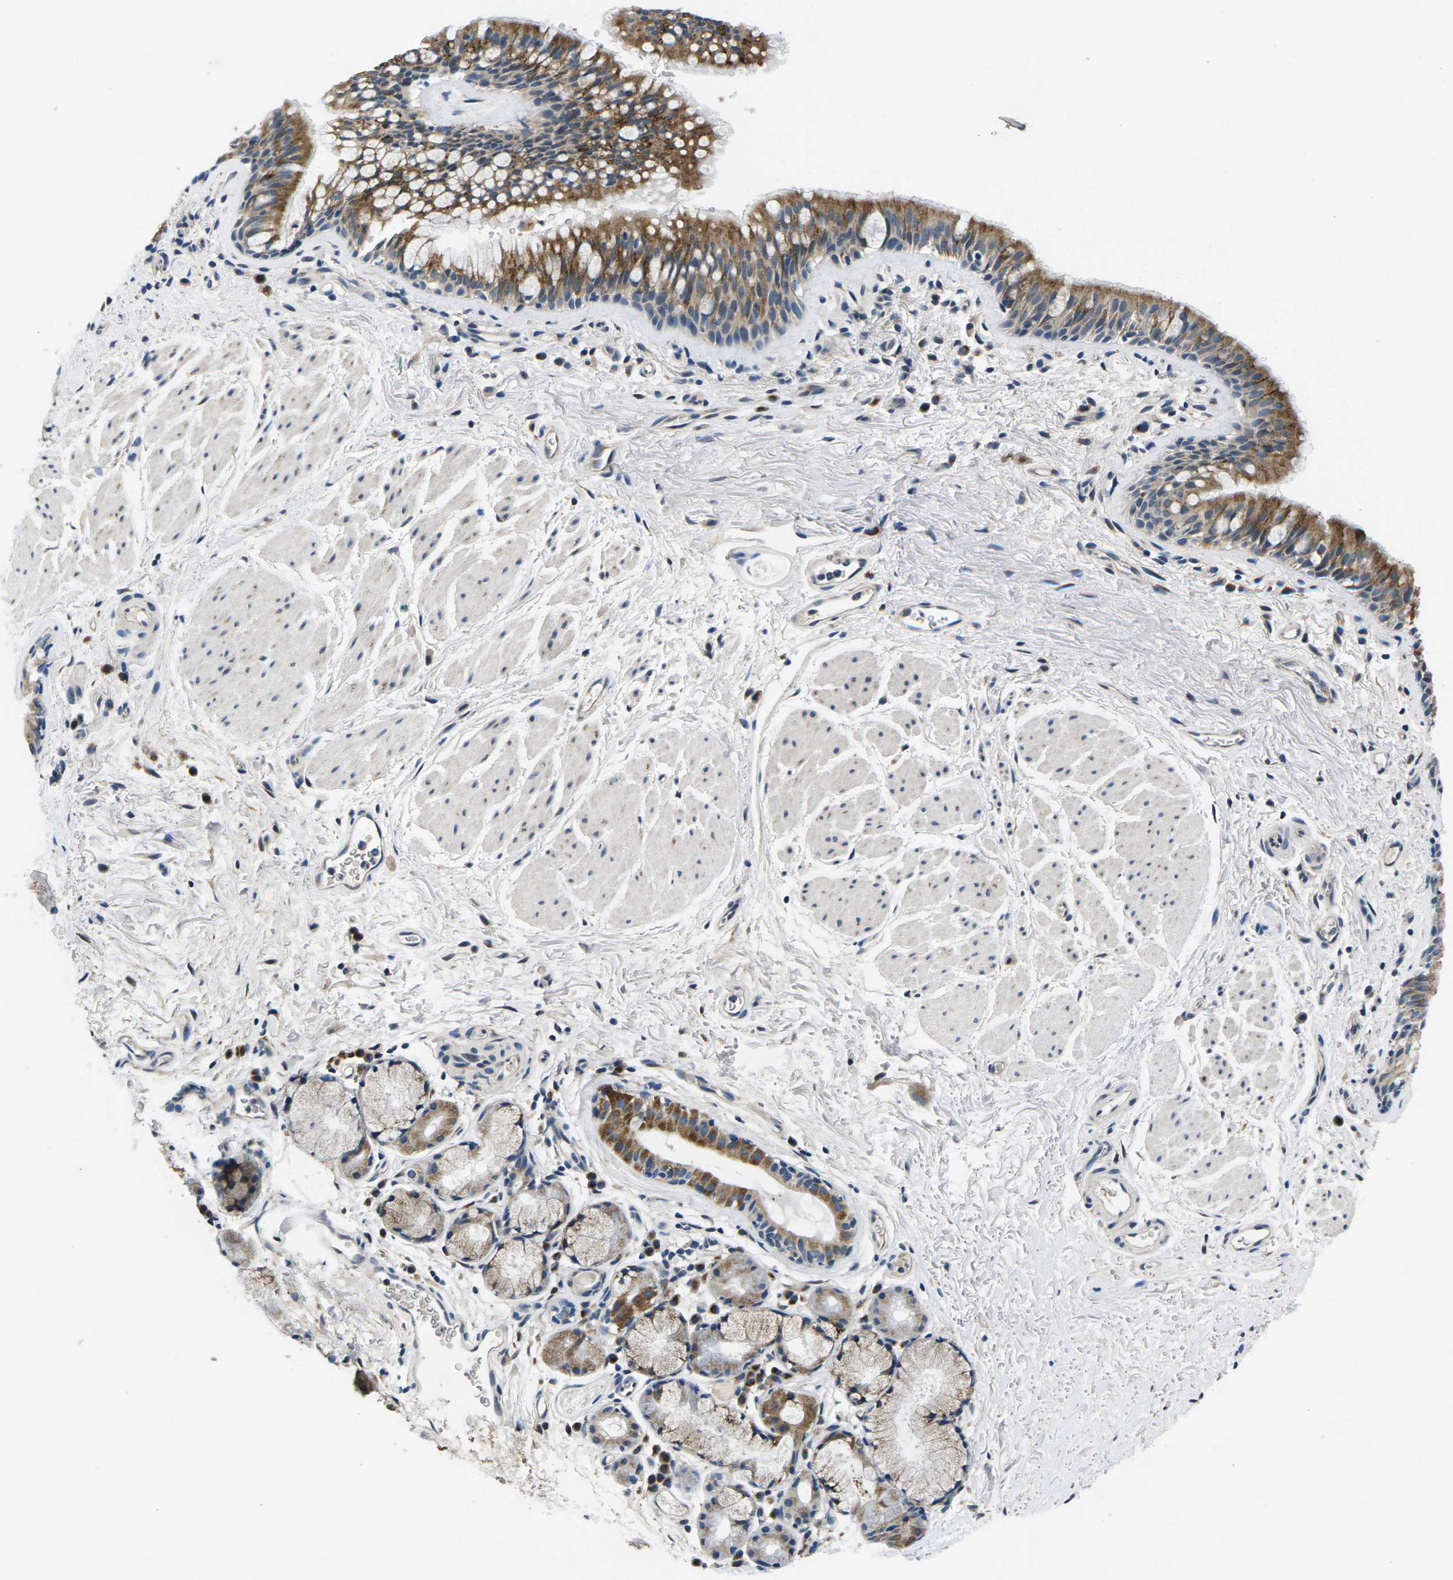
{"staining": {"intensity": "moderate", "quantity": ">75%", "location": "cytoplasmic/membranous"}, "tissue": "bronchus", "cell_type": "Respiratory epithelial cells", "image_type": "normal", "snomed": [{"axis": "morphology", "description": "Normal tissue, NOS"}, {"axis": "topography", "description": "Cartilage tissue"}, {"axis": "topography", "description": "Bronchus"}], "caption": "Respiratory epithelial cells display medium levels of moderate cytoplasmic/membranous staining in about >75% of cells in benign bronchus.", "gene": "ERGIC3", "patient": {"sex": "female", "age": 53}}